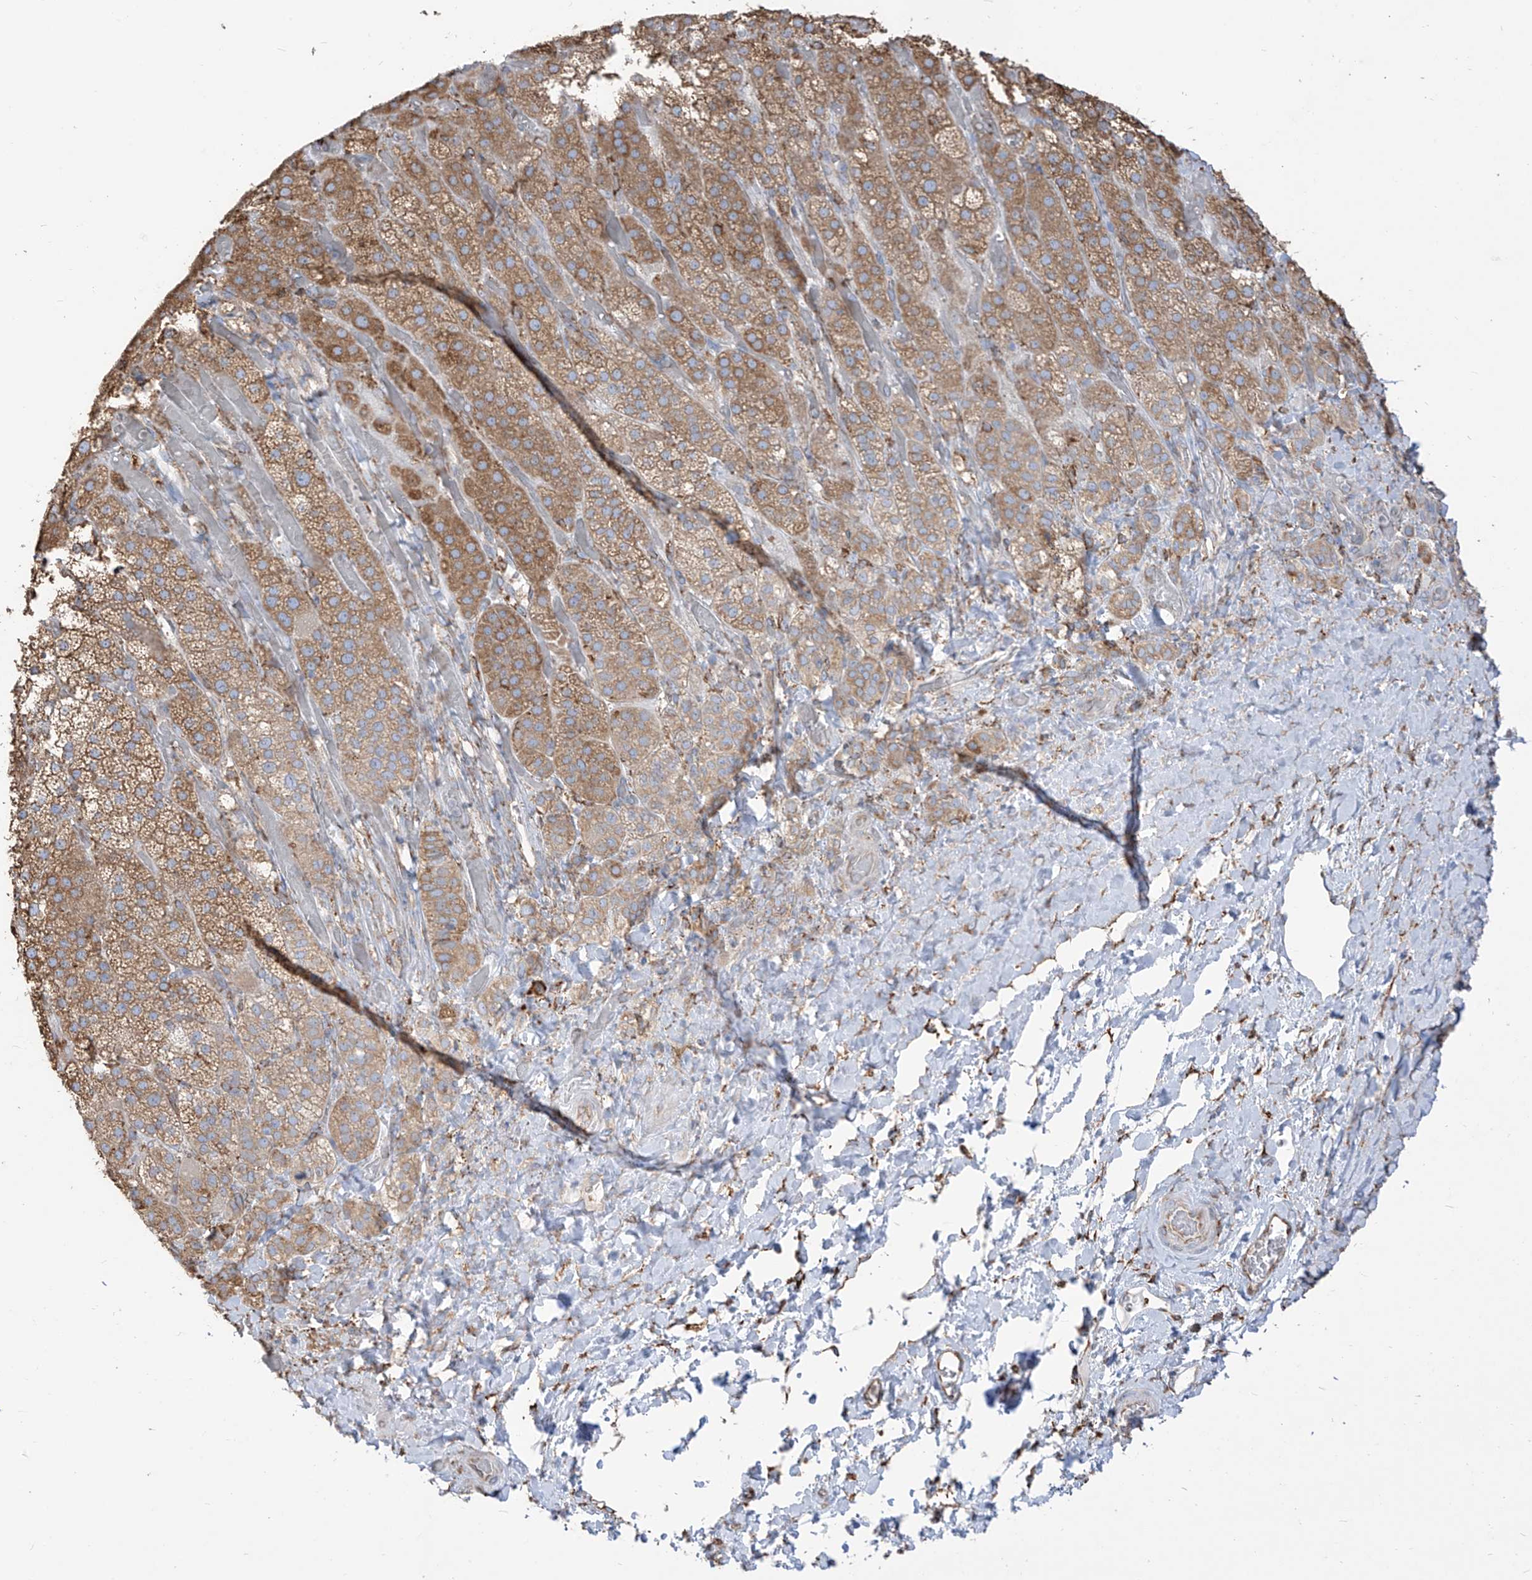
{"staining": {"intensity": "moderate", "quantity": ">75%", "location": "cytoplasmic/membranous"}, "tissue": "adrenal gland", "cell_type": "Glandular cells", "image_type": "normal", "snomed": [{"axis": "morphology", "description": "Normal tissue, NOS"}, {"axis": "topography", "description": "Adrenal gland"}], "caption": "The photomicrograph displays immunohistochemical staining of normal adrenal gland. There is moderate cytoplasmic/membranous staining is seen in approximately >75% of glandular cells. (IHC, brightfield microscopy, high magnification).", "gene": "PDIA6", "patient": {"sex": "male", "age": 57}}